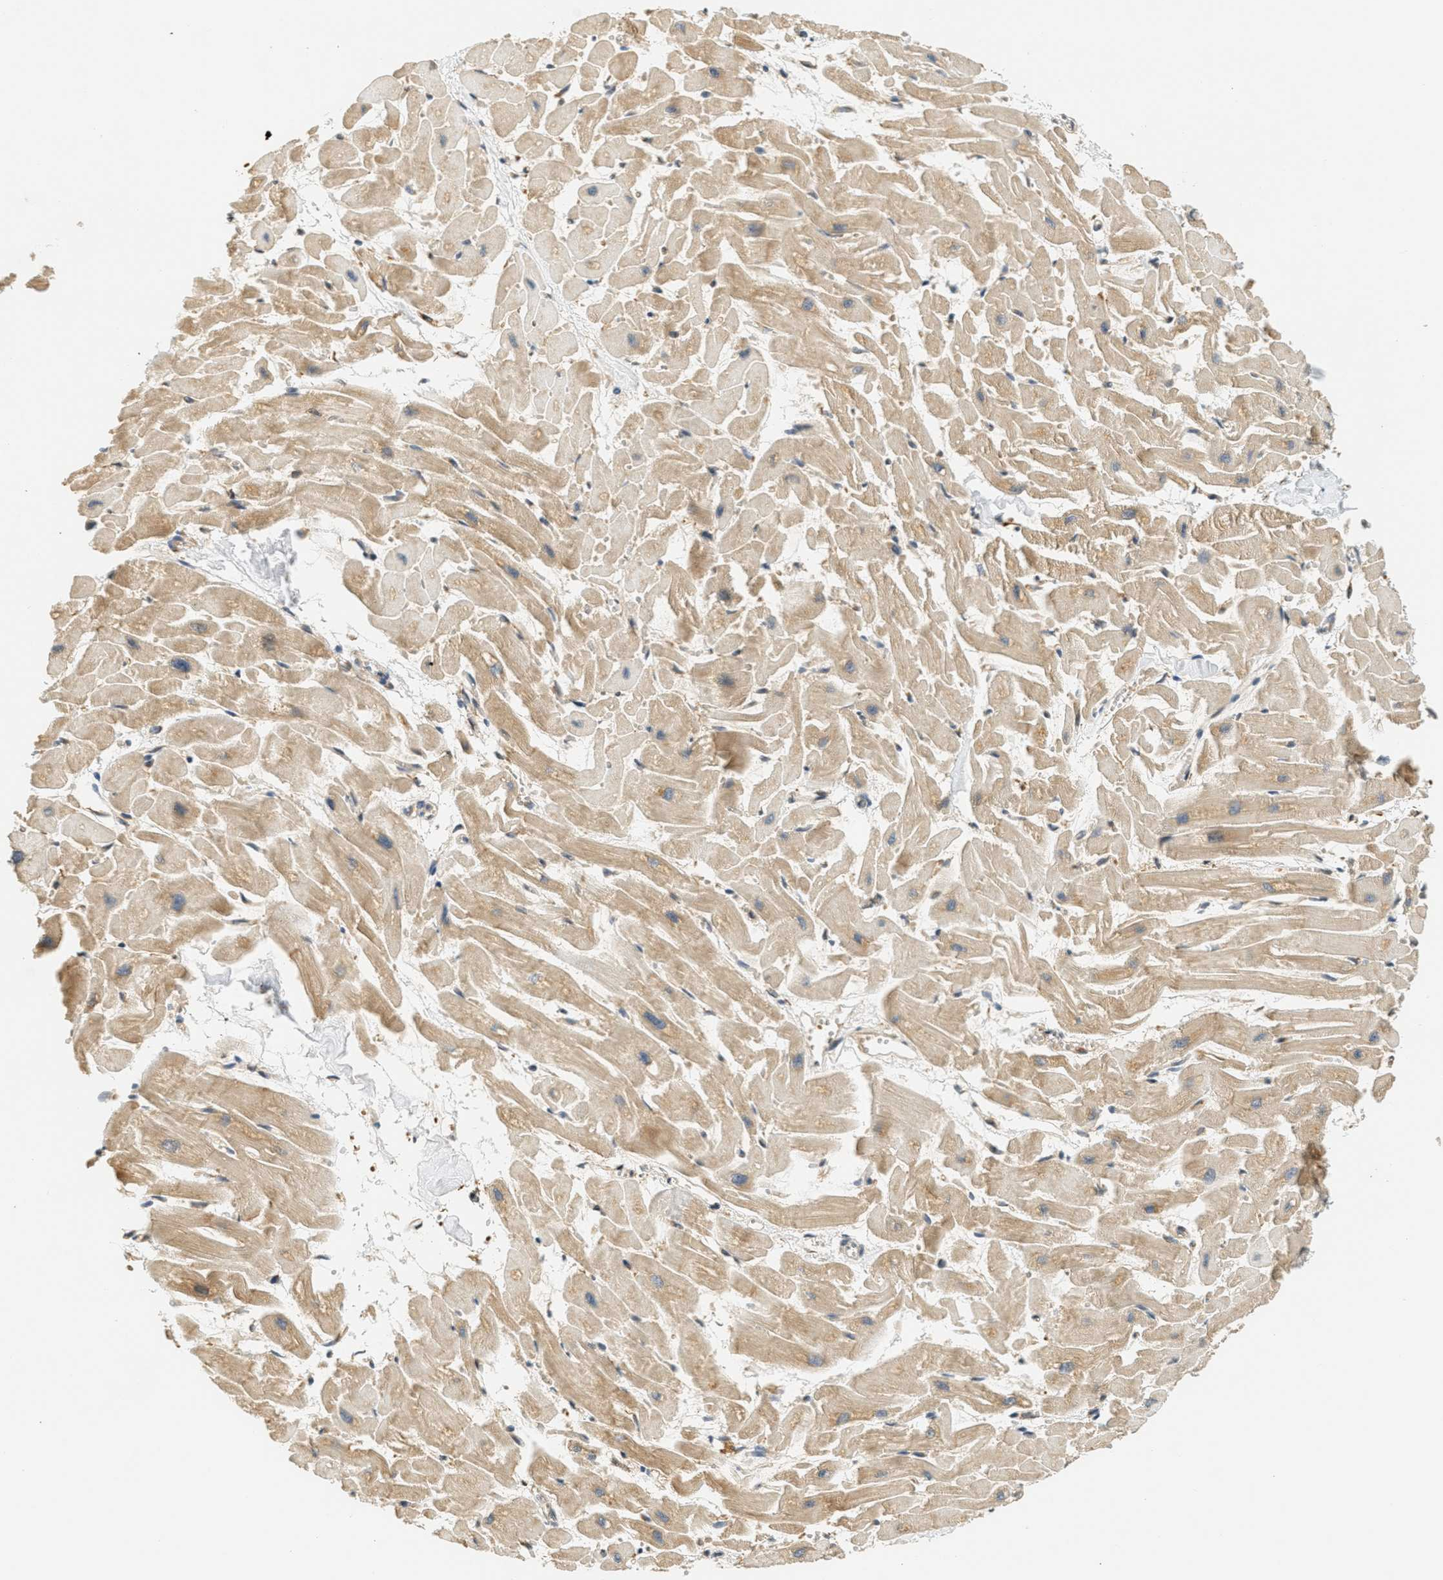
{"staining": {"intensity": "weak", "quantity": ">75%", "location": "cytoplasmic/membranous"}, "tissue": "heart muscle", "cell_type": "Cardiomyocytes", "image_type": "normal", "snomed": [{"axis": "morphology", "description": "Normal tissue, NOS"}, {"axis": "topography", "description": "Heart"}], "caption": "IHC image of benign heart muscle: human heart muscle stained using immunohistochemistry (IHC) demonstrates low levels of weak protein expression localized specifically in the cytoplasmic/membranous of cardiomyocytes, appearing as a cytoplasmic/membranous brown color.", "gene": "PDK1", "patient": {"sex": "female", "age": 19}}